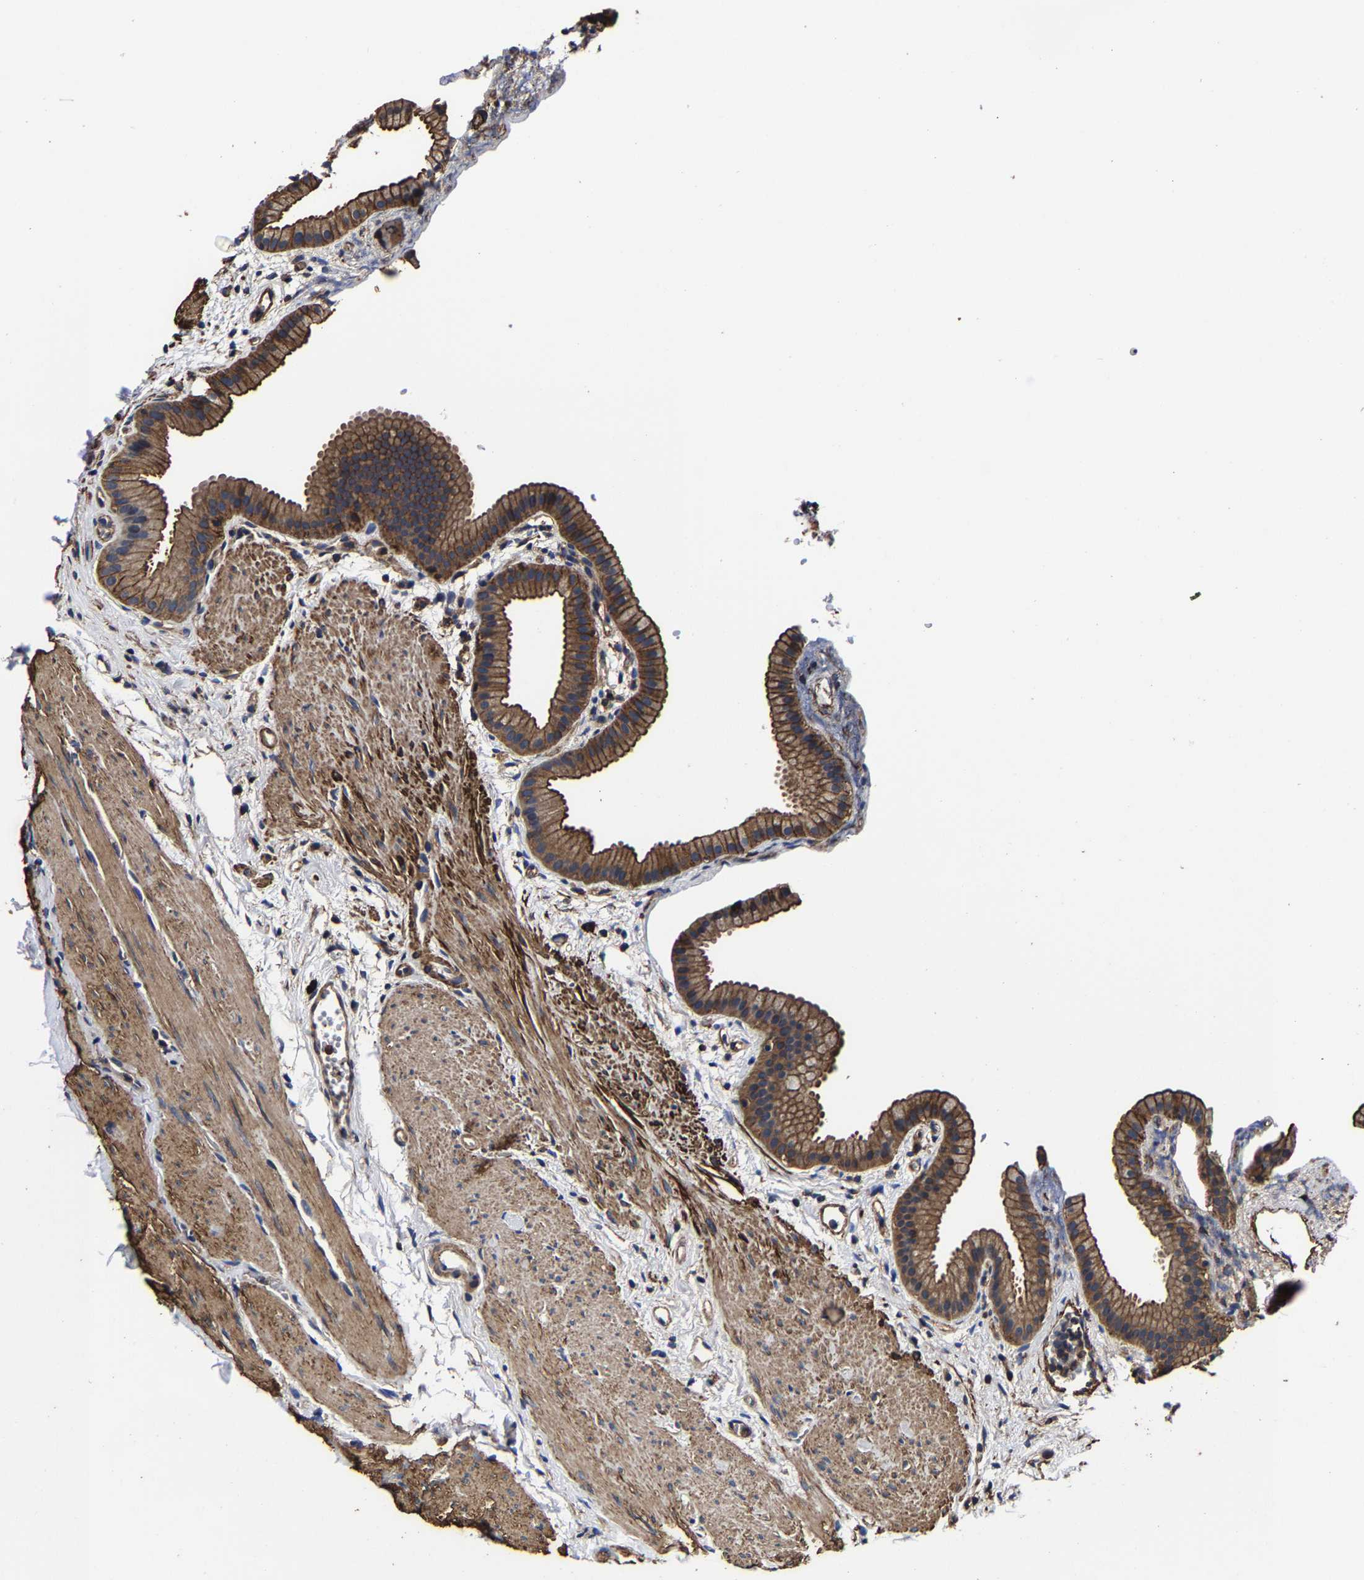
{"staining": {"intensity": "moderate", "quantity": ">75%", "location": "cytoplasmic/membranous"}, "tissue": "gallbladder", "cell_type": "Glandular cells", "image_type": "normal", "snomed": [{"axis": "morphology", "description": "Normal tissue, NOS"}, {"axis": "topography", "description": "Gallbladder"}], "caption": "Gallbladder stained with DAB immunohistochemistry (IHC) reveals medium levels of moderate cytoplasmic/membranous expression in about >75% of glandular cells. (Stains: DAB in brown, nuclei in blue, Microscopy: brightfield microscopy at high magnification).", "gene": "SSH3", "patient": {"sex": "female", "age": 64}}